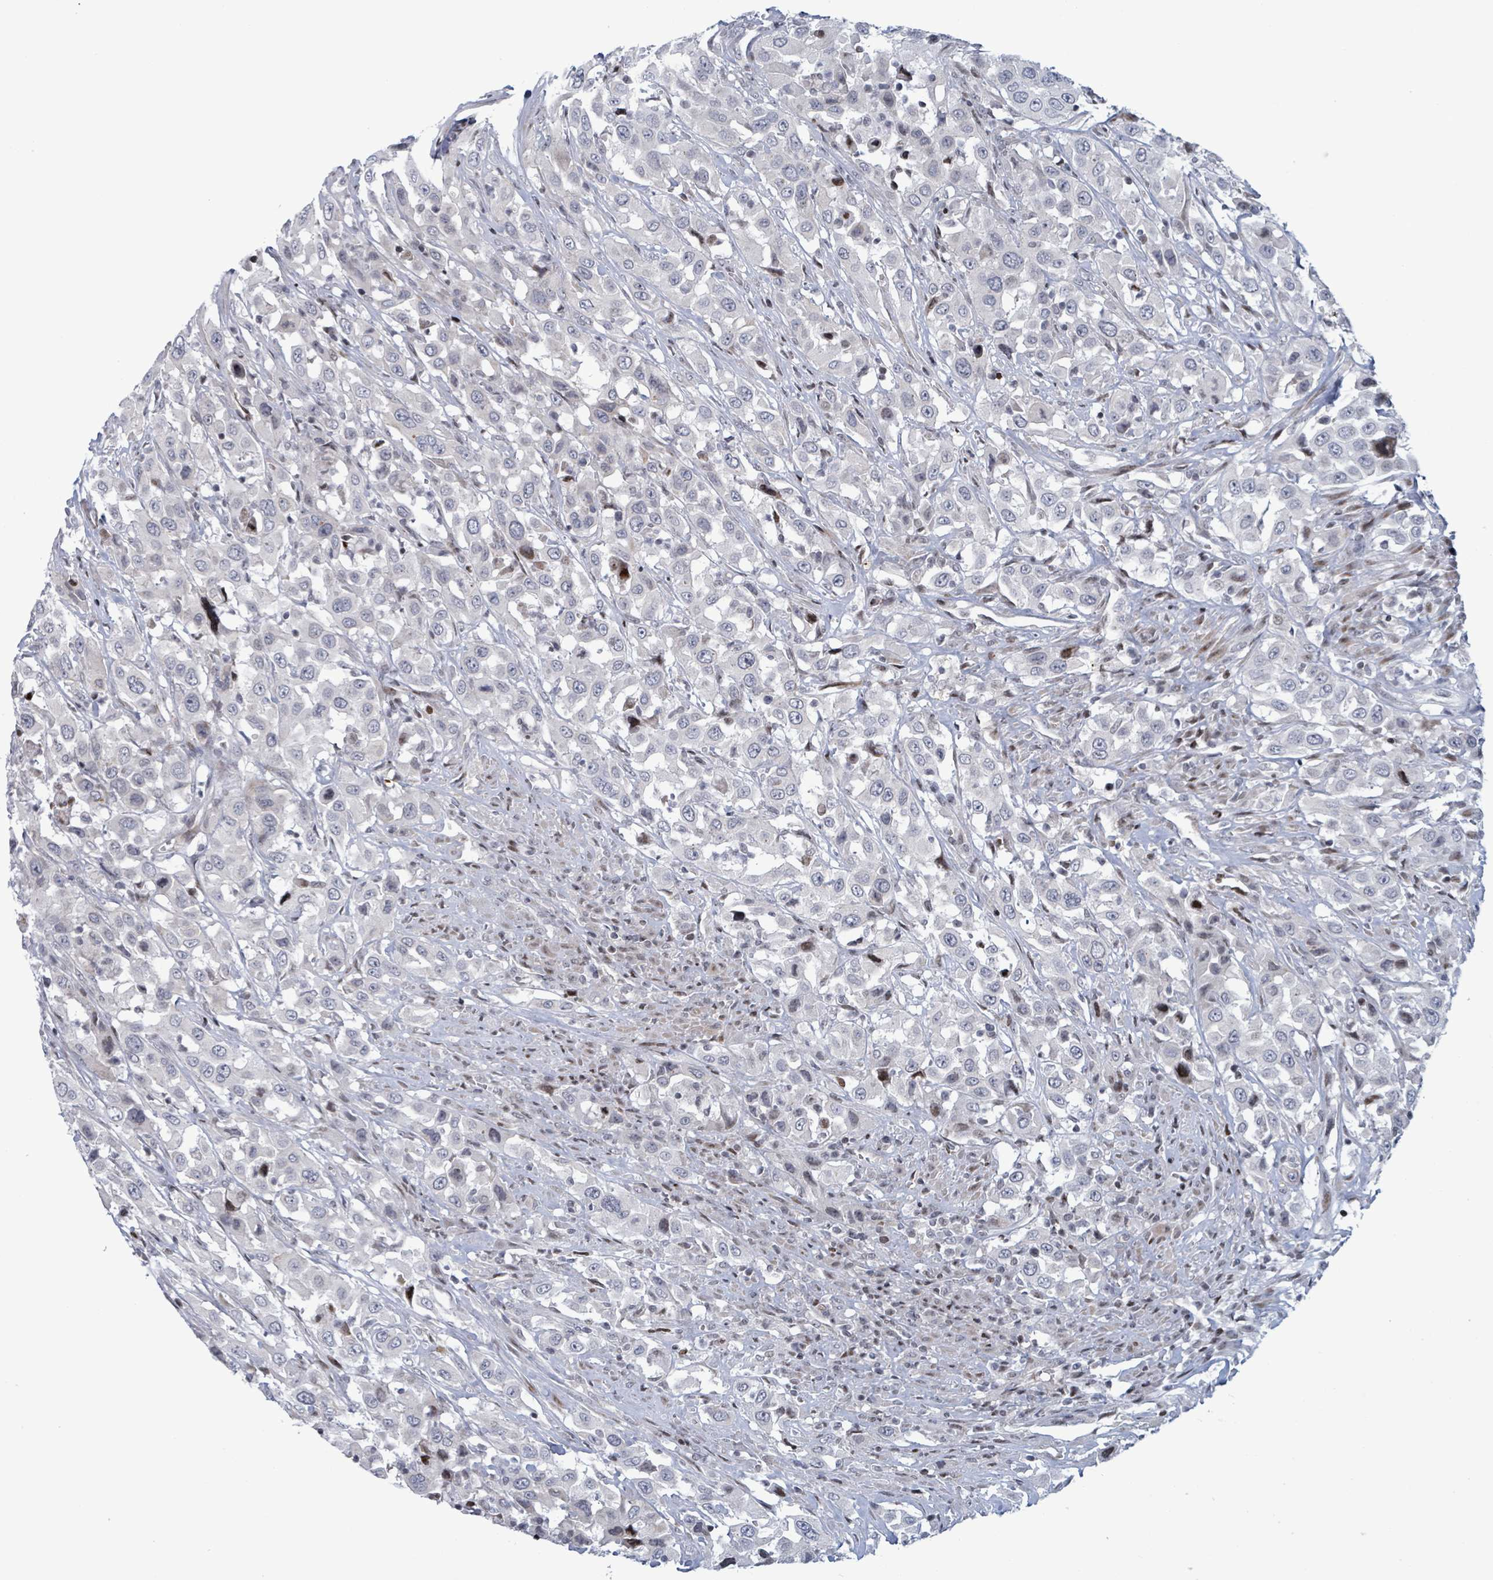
{"staining": {"intensity": "negative", "quantity": "none", "location": "none"}, "tissue": "urothelial cancer", "cell_type": "Tumor cells", "image_type": "cancer", "snomed": [{"axis": "morphology", "description": "Urothelial carcinoma, High grade"}, {"axis": "topography", "description": "Urinary bladder"}], "caption": "Immunohistochemical staining of urothelial carcinoma (high-grade) reveals no significant staining in tumor cells.", "gene": "FNDC4", "patient": {"sex": "male", "age": 61}}